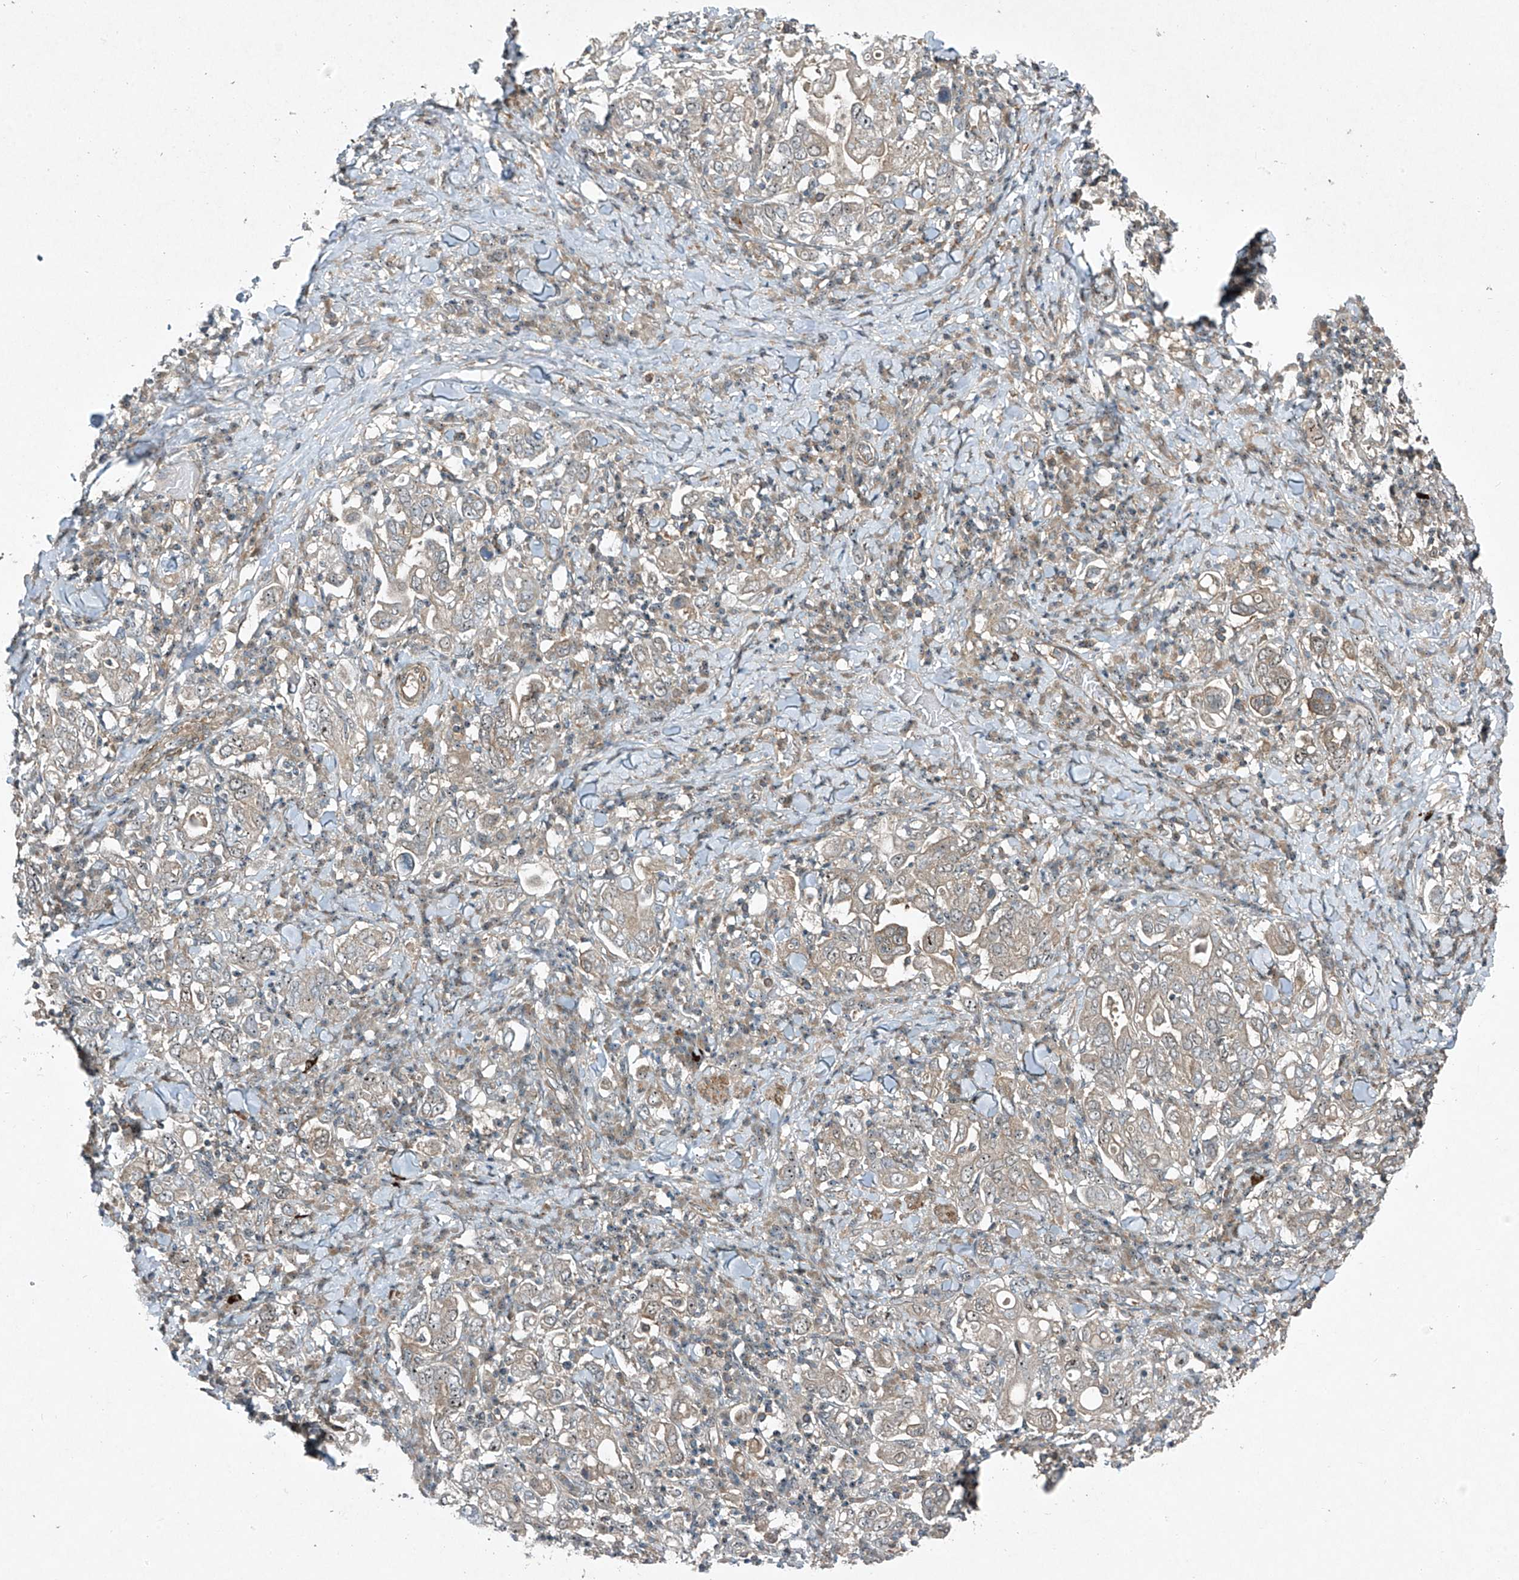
{"staining": {"intensity": "negative", "quantity": "none", "location": "none"}, "tissue": "stomach cancer", "cell_type": "Tumor cells", "image_type": "cancer", "snomed": [{"axis": "morphology", "description": "Adenocarcinoma, NOS"}, {"axis": "topography", "description": "Stomach, upper"}], "caption": "Tumor cells are negative for protein expression in human adenocarcinoma (stomach).", "gene": "PPCS", "patient": {"sex": "male", "age": 62}}